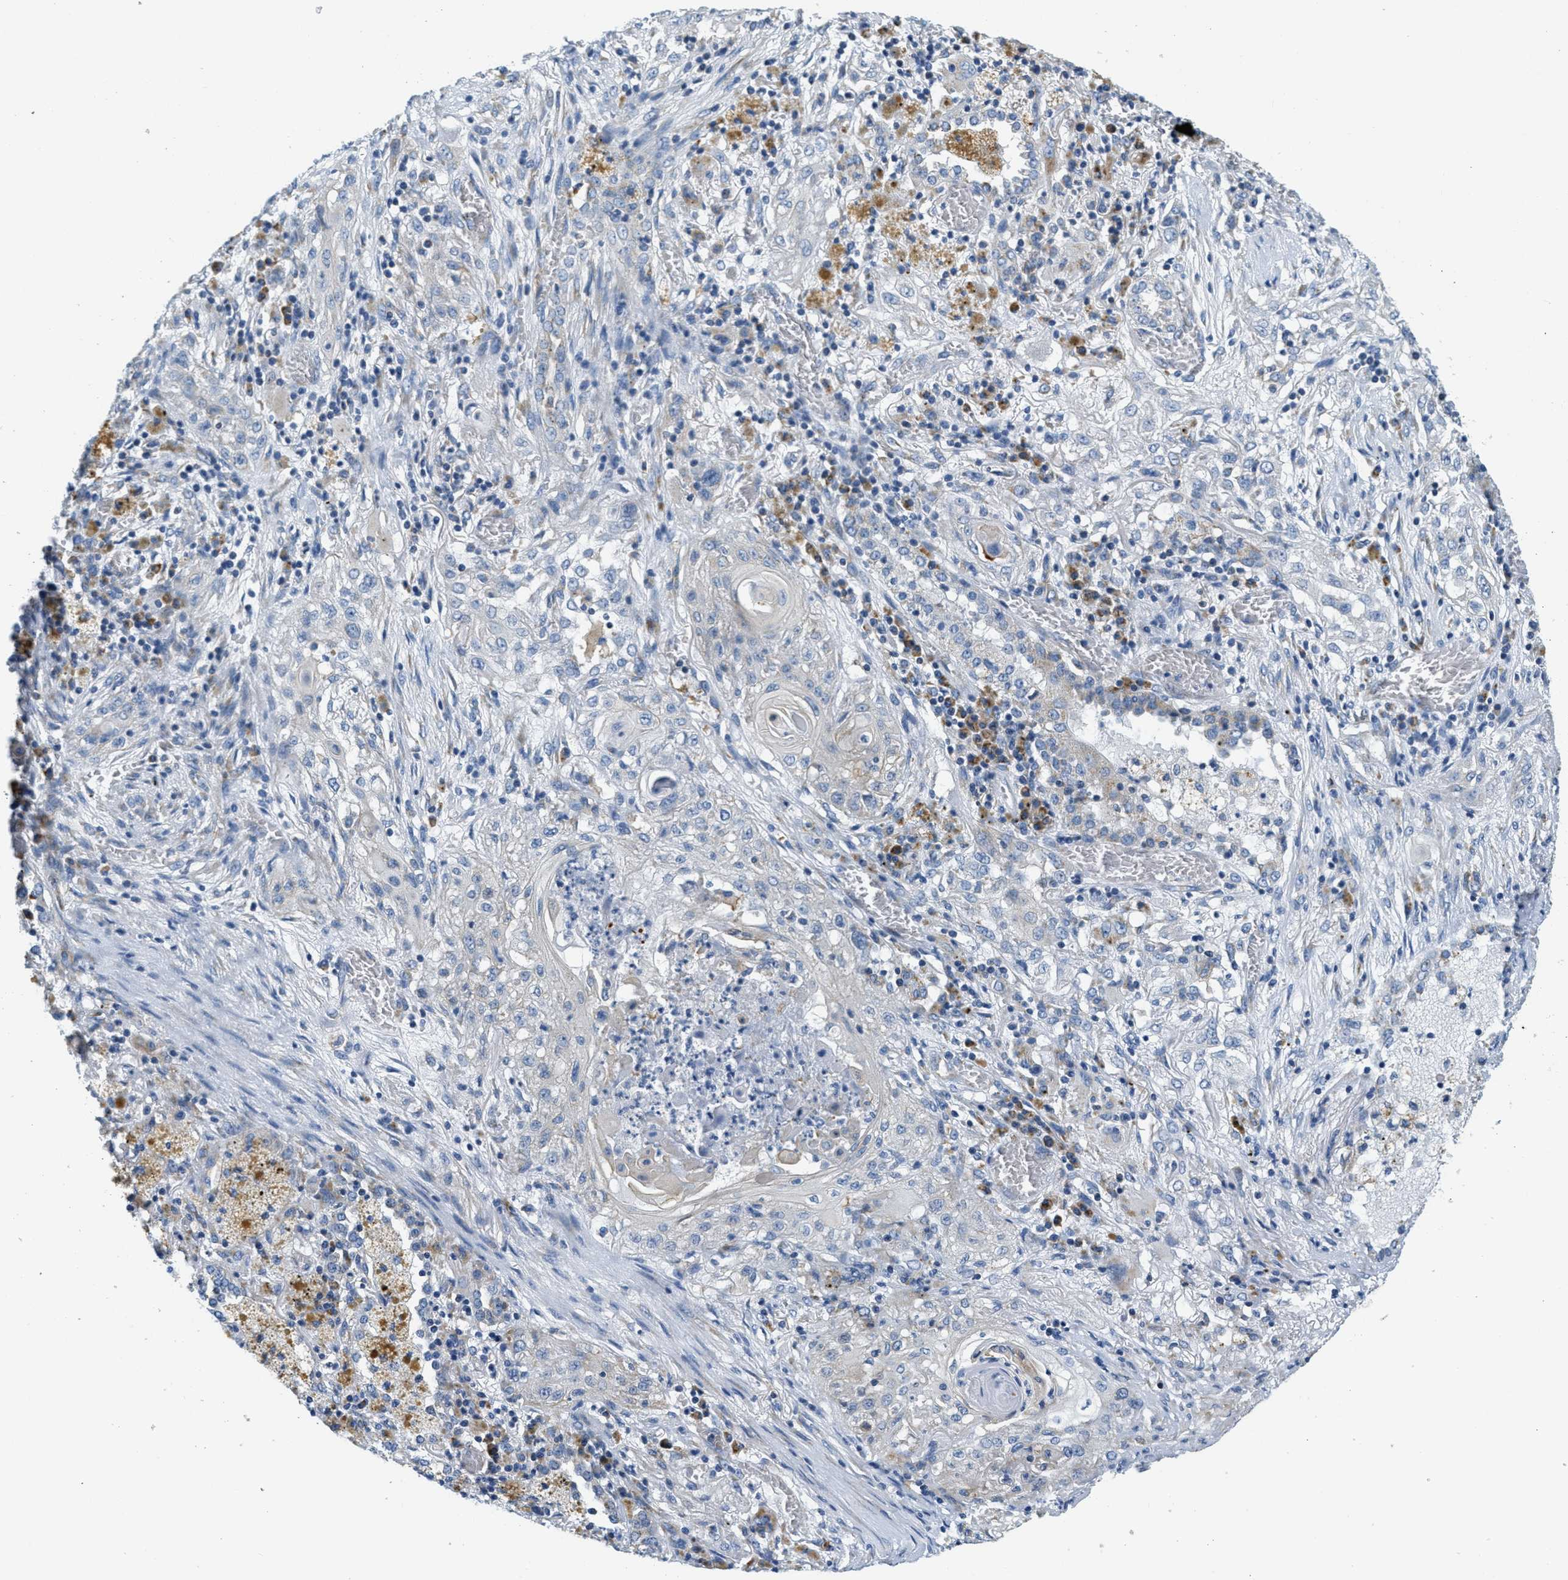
{"staining": {"intensity": "negative", "quantity": "none", "location": "none"}, "tissue": "lung cancer", "cell_type": "Tumor cells", "image_type": "cancer", "snomed": [{"axis": "morphology", "description": "Squamous cell carcinoma, NOS"}, {"axis": "topography", "description": "Lung"}], "caption": "Immunohistochemistry (IHC) of human lung cancer demonstrates no staining in tumor cells.", "gene": "CA4", "patient": {"sex": "female", "age": 47}}